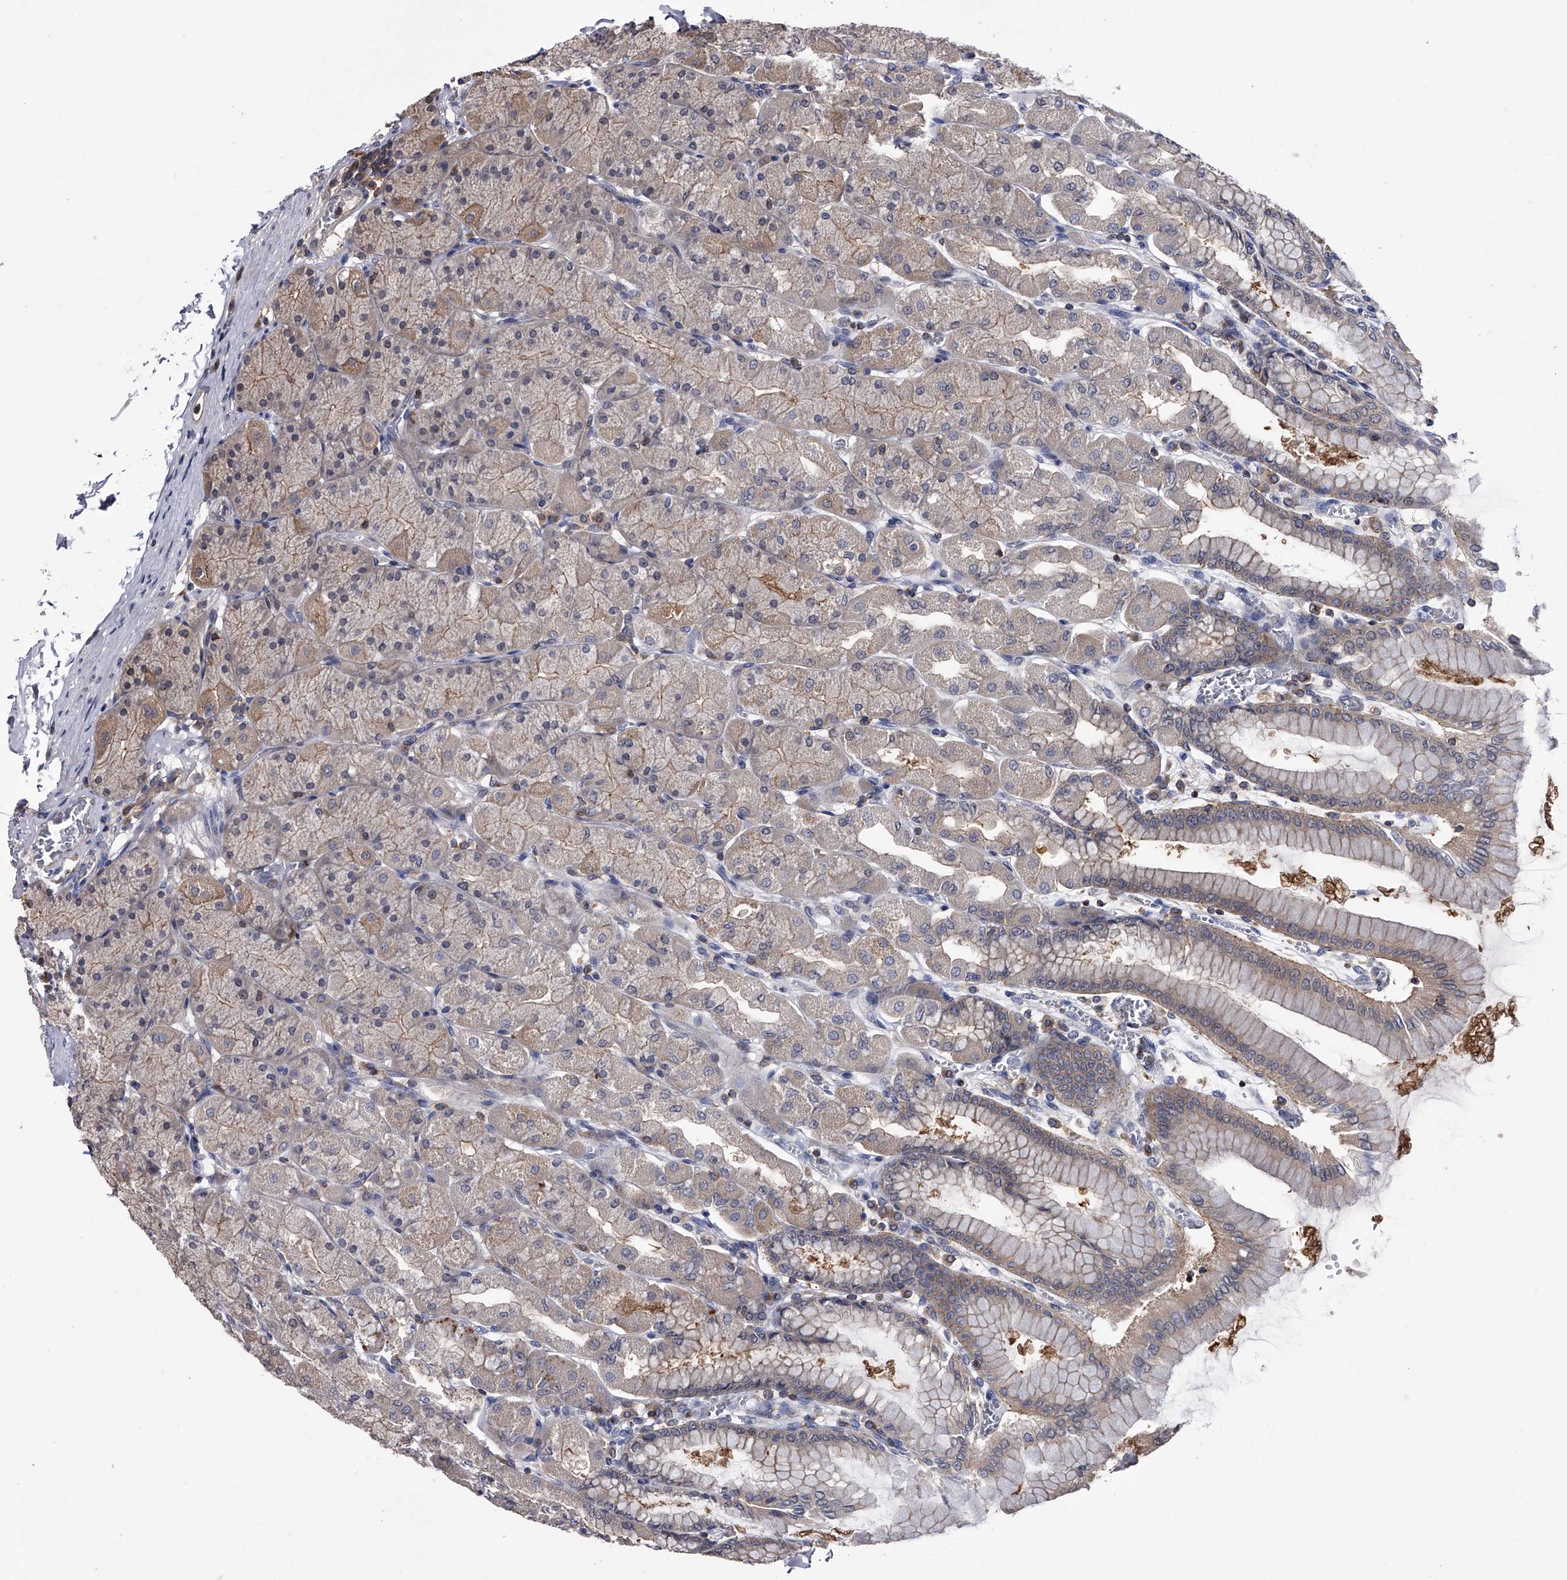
{"staining": {"intensity": "moderate", "quantity": "25%-75%", "location": "cytoplasmic/membranous"}, "tissue": "stomach", "cell_type": "Glandular cells", "image_type": "normal", "snomed": [{"axis": "morphology", "description": "Normal tissue, NOS"}, {"axis": "topography", "description": "Stomach, upper"}], "caption": "Immunohistochemical staining of benign human stomach exhibits medium levels of moderate cytoplasmic/membranous positivity in about 25%-75% of glandular cells. The staining was performed using DAB (3,3'-diaminobenzidine) to visualize the protein expression in brown, while the nuclei were stained in blue with hematoxylin (Magnification: 20x).", "gene": "PAN3", "patient": {"sex": "female", "age": 56}}